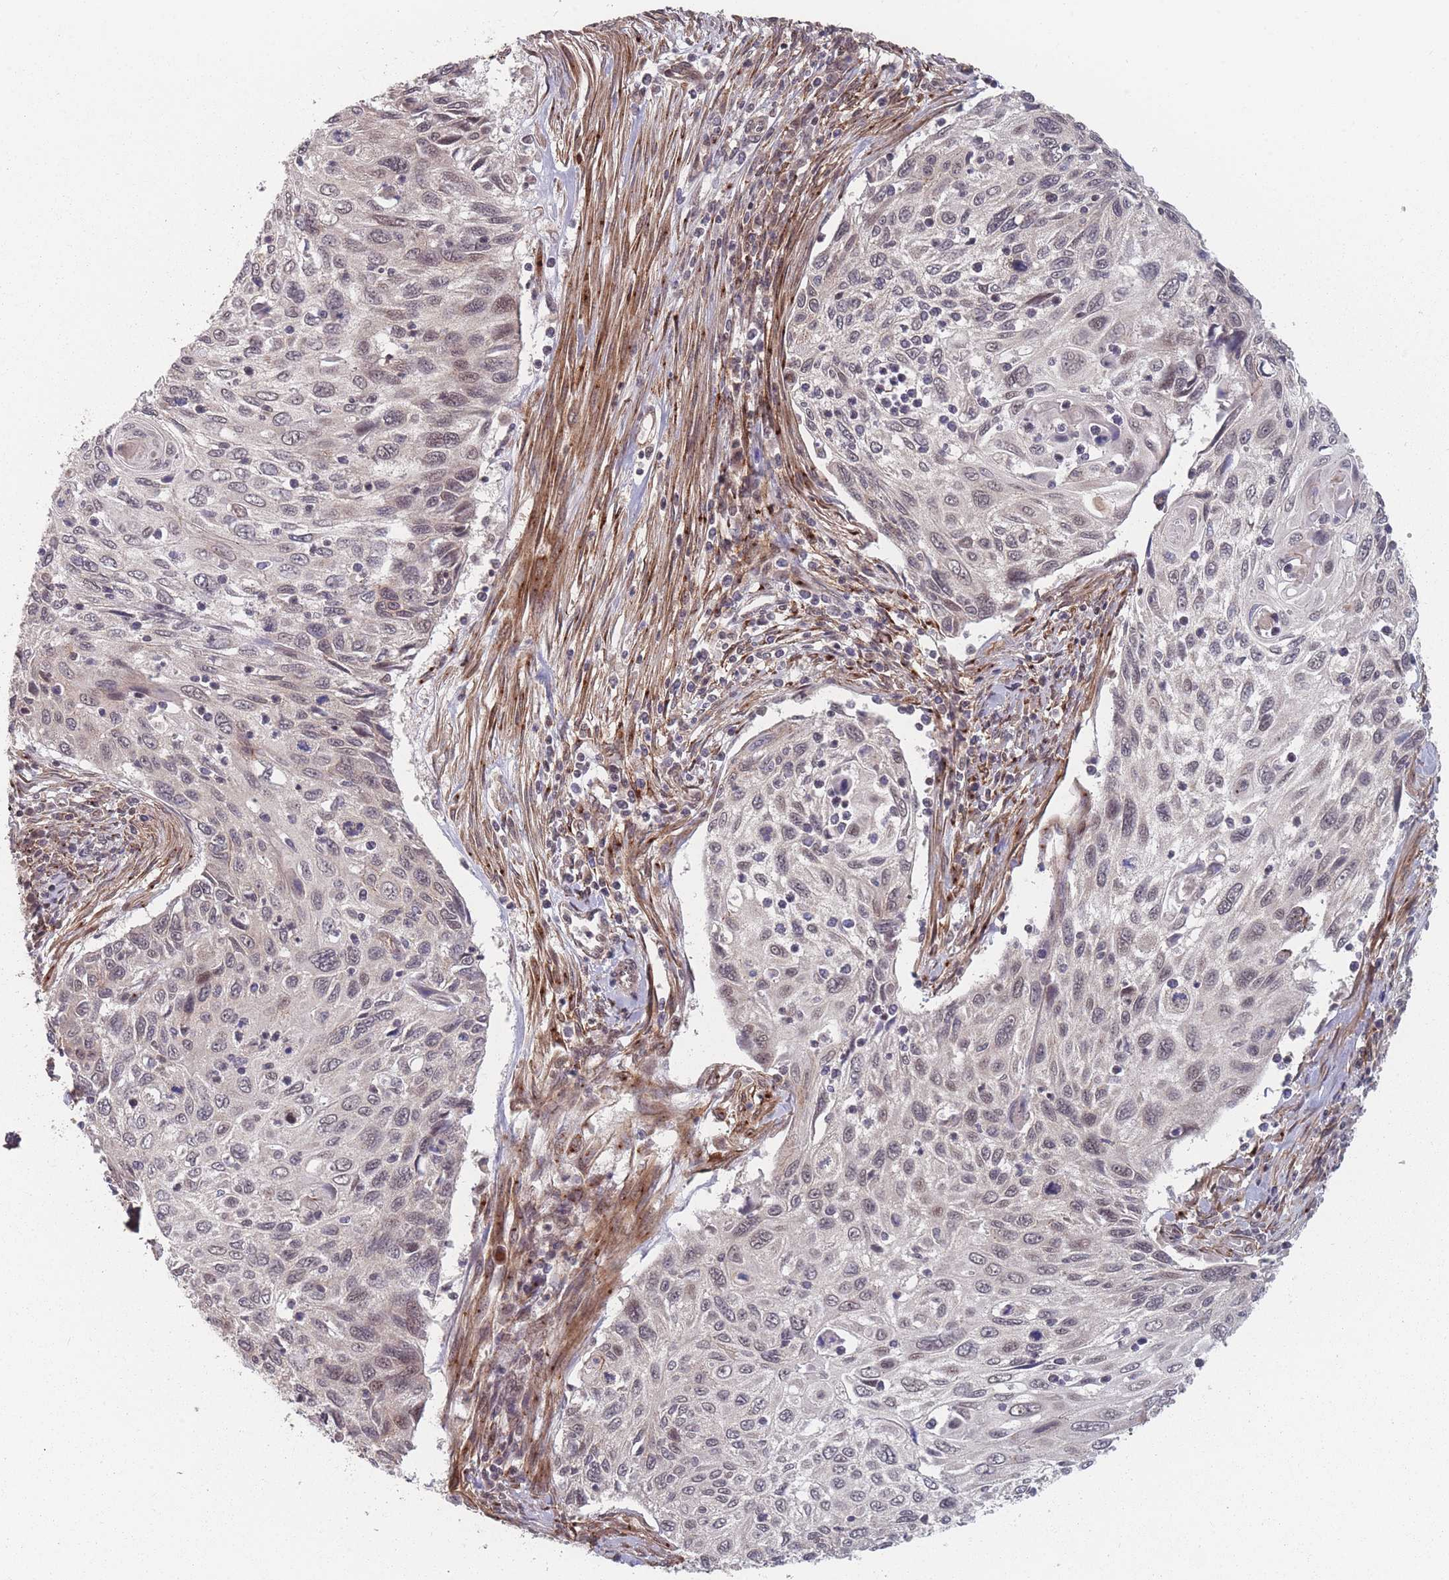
{"staining": {"intensity": "weak", "quantity": "25%-75%", "location": "nuclear"}, "tissue": "cervical cancer", "cell_type": "Tumor cells", "image_type": "cancer", "snomed": [{"axis": "morphology", "description": "Squamous cell carcinoma, NOS"}, {"axis": "topography", "description": "Cervix"}], "caption": "Immunohistochemistry (IHC) (DAB (3,3'-diaminobenzidine)) staining of human squamous cell carcinoma (cervical) exhibits weak nuclear protein expression in about 25%-75% of tumor cells.", "gene": "CNTRL", "patient": {"sex": "female", "age": 70}}